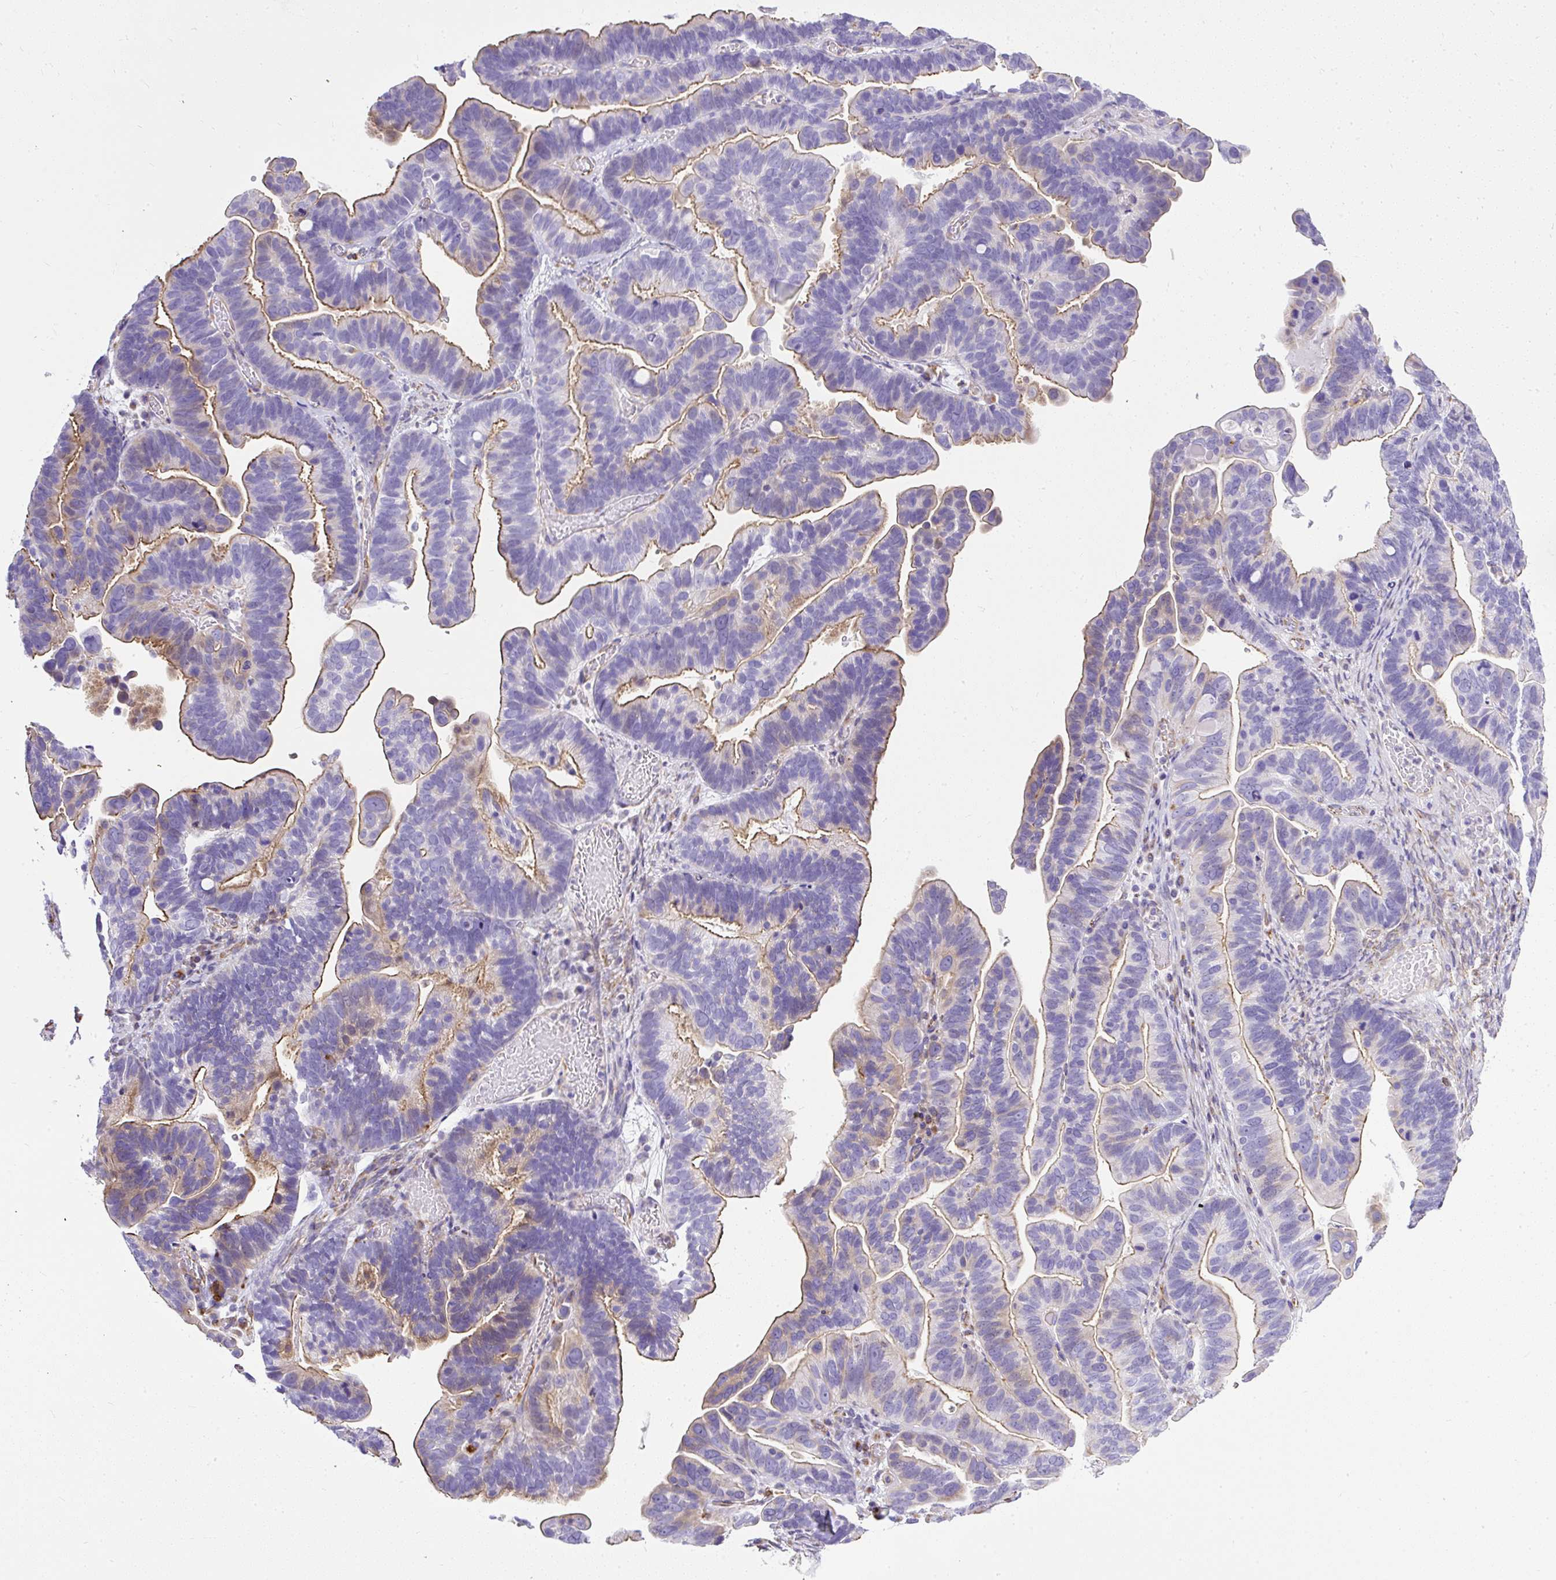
{"staining": {"intensity": "moderate", "quantity": "25%-75%", "location": "cytoplasmic/membranous"}, "tissue": "ovarian cancer", "cell_type": "Tumor cells", "image_type": "cancer", "snomed": [{"axis": "morphology", "description": "Cystadenocarcinoma, serous, NOS"}, {"axis": "topography", "description": "Ovary"}], "caption": "Protein expression analysis of human serous cystadenocarcinoma (ovarian) reveals moderate cytoplasmic/membranous expression in approximately 25%-75% of tumor cells.", "gene": "PLS1", "patient": {"sex": "female", "age": 56}}